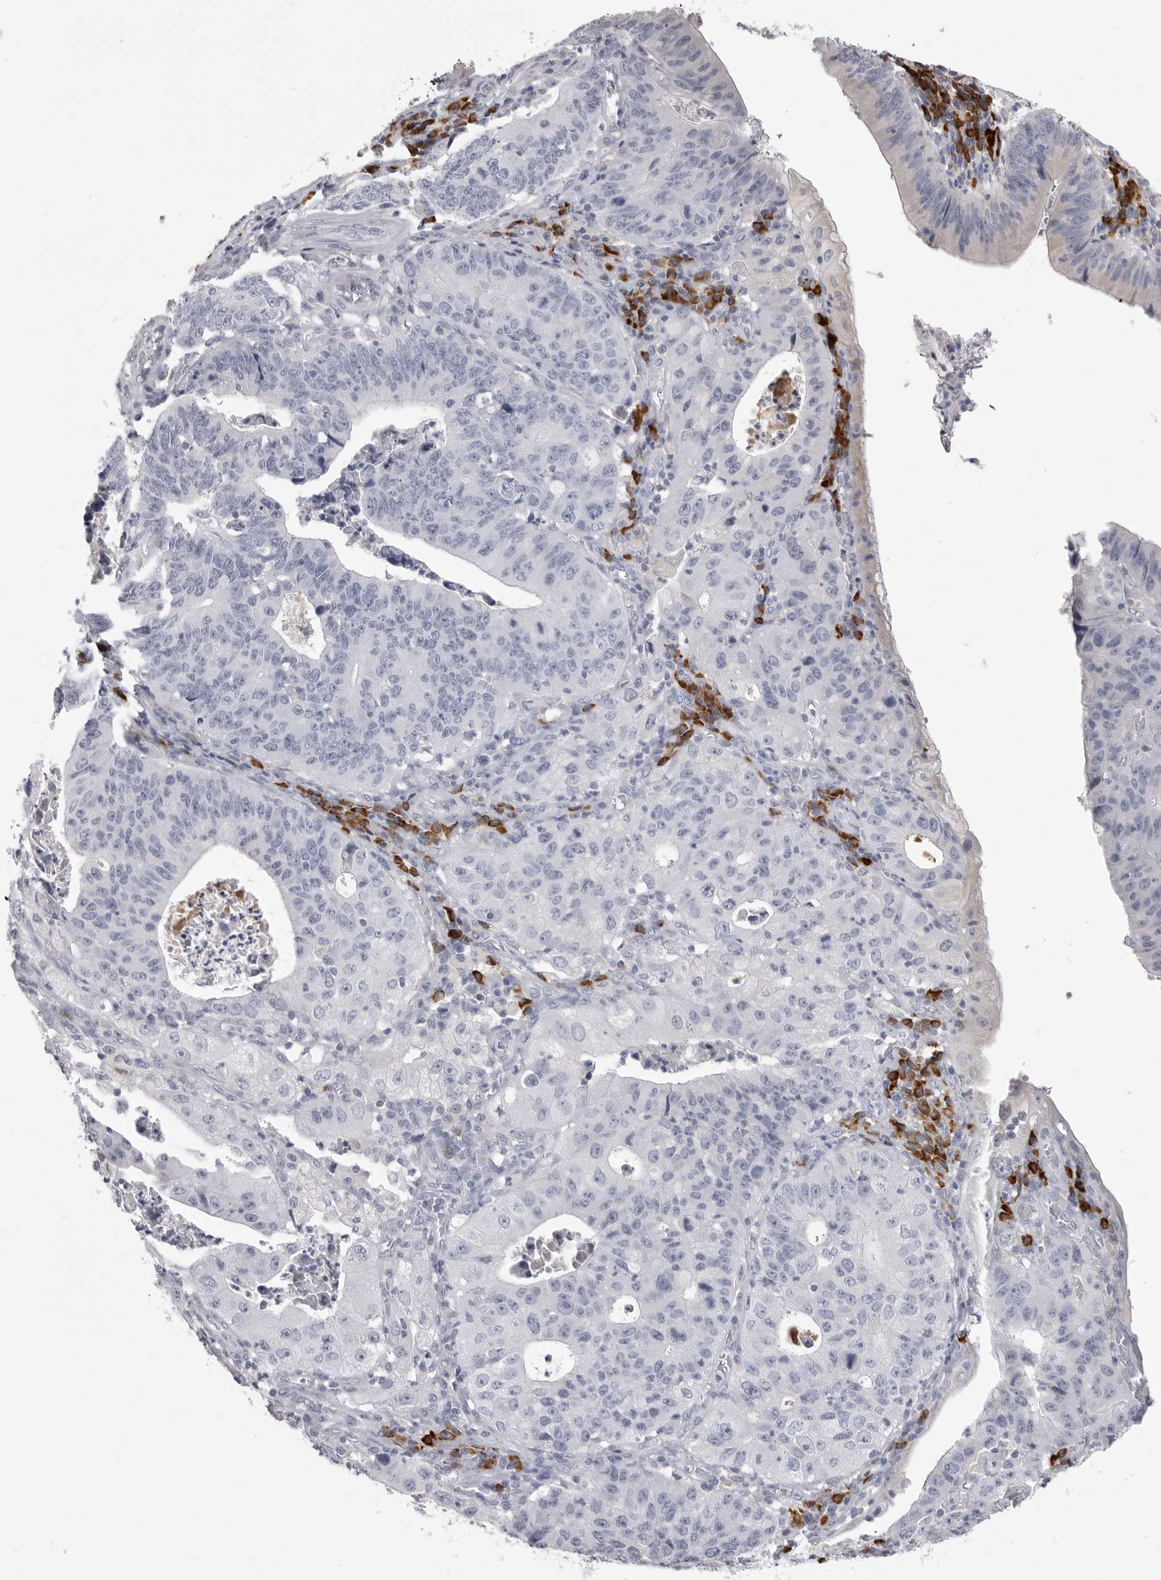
{"staining": {"intensity": "negative", "quantity": "none", "location": "none"}, "tissue": "stomach cancer", "cell_type": "Tumor cells", "image_type": "cancer", "snomed": [{"axis": "morphology", "description": "Adenocarcinoma, NOS"}, {"axis": "topography", "description": "Stomach"}], "caption": "Immunohistochemistry micrograph of human stomach cancer stained for a protein (brown), which demonstrates no staining in tumor cells.", "gene": "FKBP2", "patient": {"sex": "male", "age": 59}}